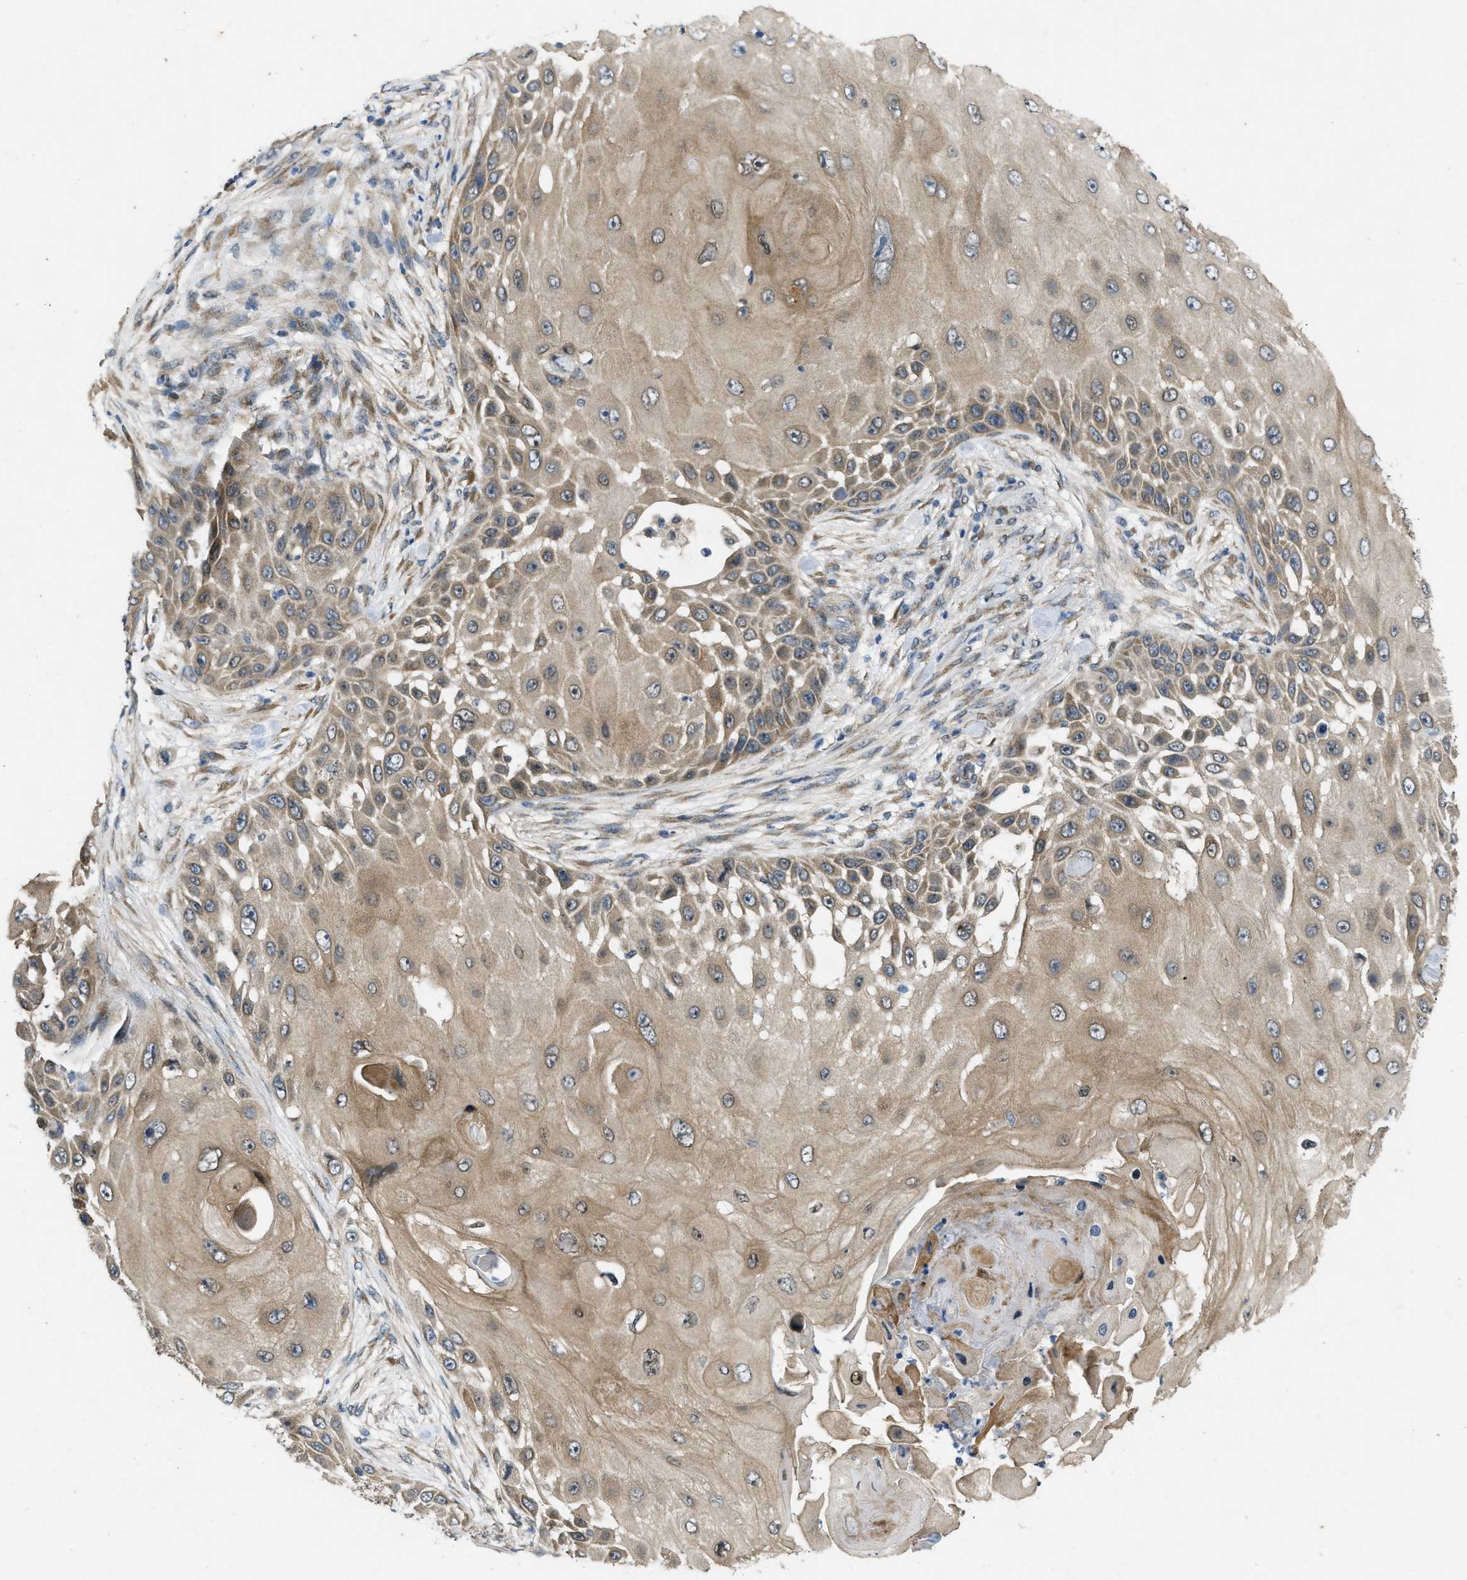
{"staining": {"intensity": "moderate", "quantity": ">75%", "location": "cytoplasmic/membranous"}, "tissue": "skin cancer", "cell_type": "Tumor cells", "image_type": "cancer", "snomed": [{"axis": "morphology", "description": "Squamous cell carcinoma, NOS"}, {"axis": "topography", "description": "Skin"}], "caption": "Skin cancer tissue shows moderate cytoplasmic/membranous staining in approximately >75% of tumor cells, visualized by immunohistochemistry.", "gene": "IFNLR1", "patient": {"sex": "female", "age": 44}}